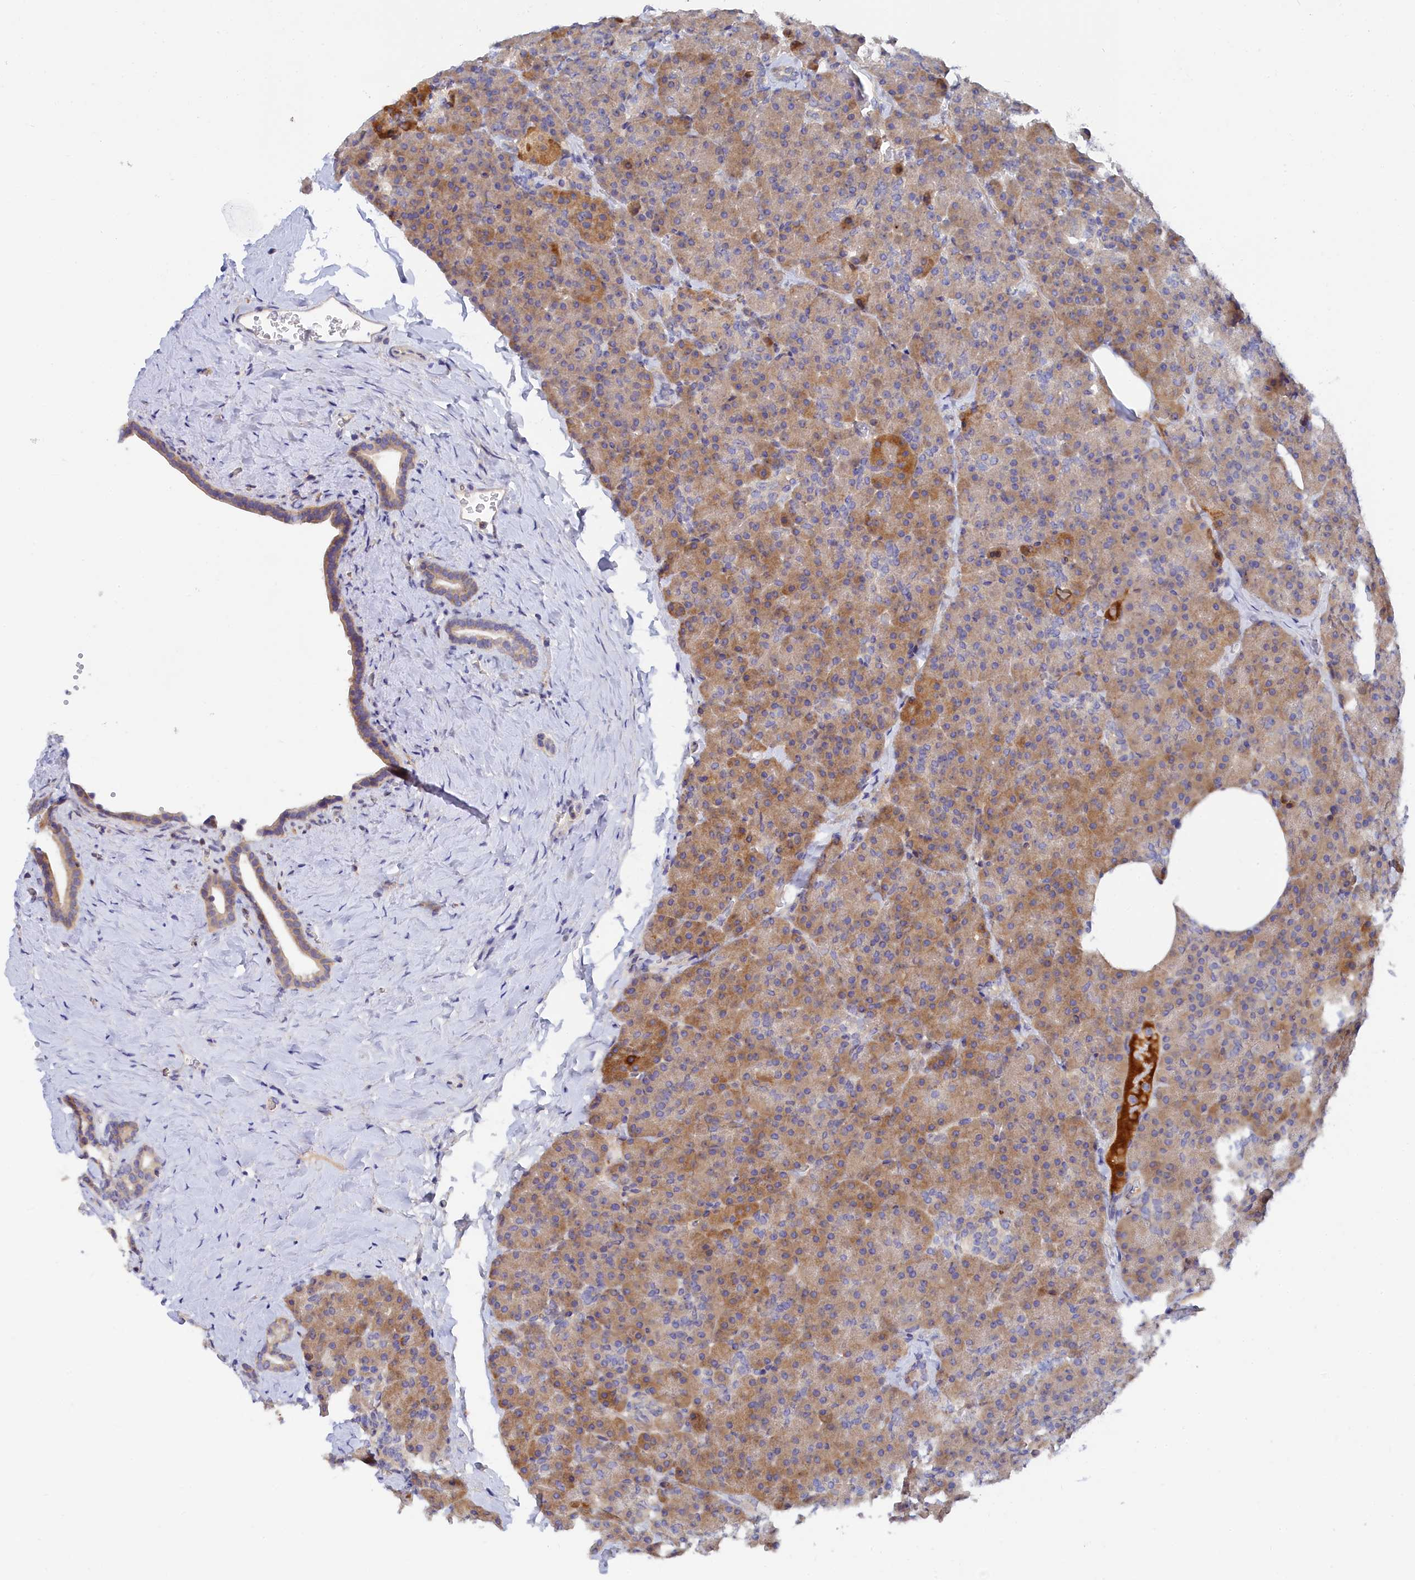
{"staining": {"intensity": "moderate", "quantity": ">75%", "location": "cytoplasmic/membranous"}, "tissue": "pancreas", "cell_type": "Exocrine glandular cells", "image_type": "normal", "snomed": [{"axis": "morphology", "description": "Normal tissue, NOS"}, {"axis": "morphology", "description": "Carcinoid, malignant, NOS"}, {"axis": "topography", "description": "Pancreas"}], "caption": "DAB immunohistochemical staining of unremarkable human pancreas demonstrates moderate cytoplasmic/membranous protein expression in about >75% of exocrine glandular cells. (Brightfield microscopy of DAB IHC at high magnification).", "gene": "SPATA5L1", "patient": {"sex": "female", "age": 35}}